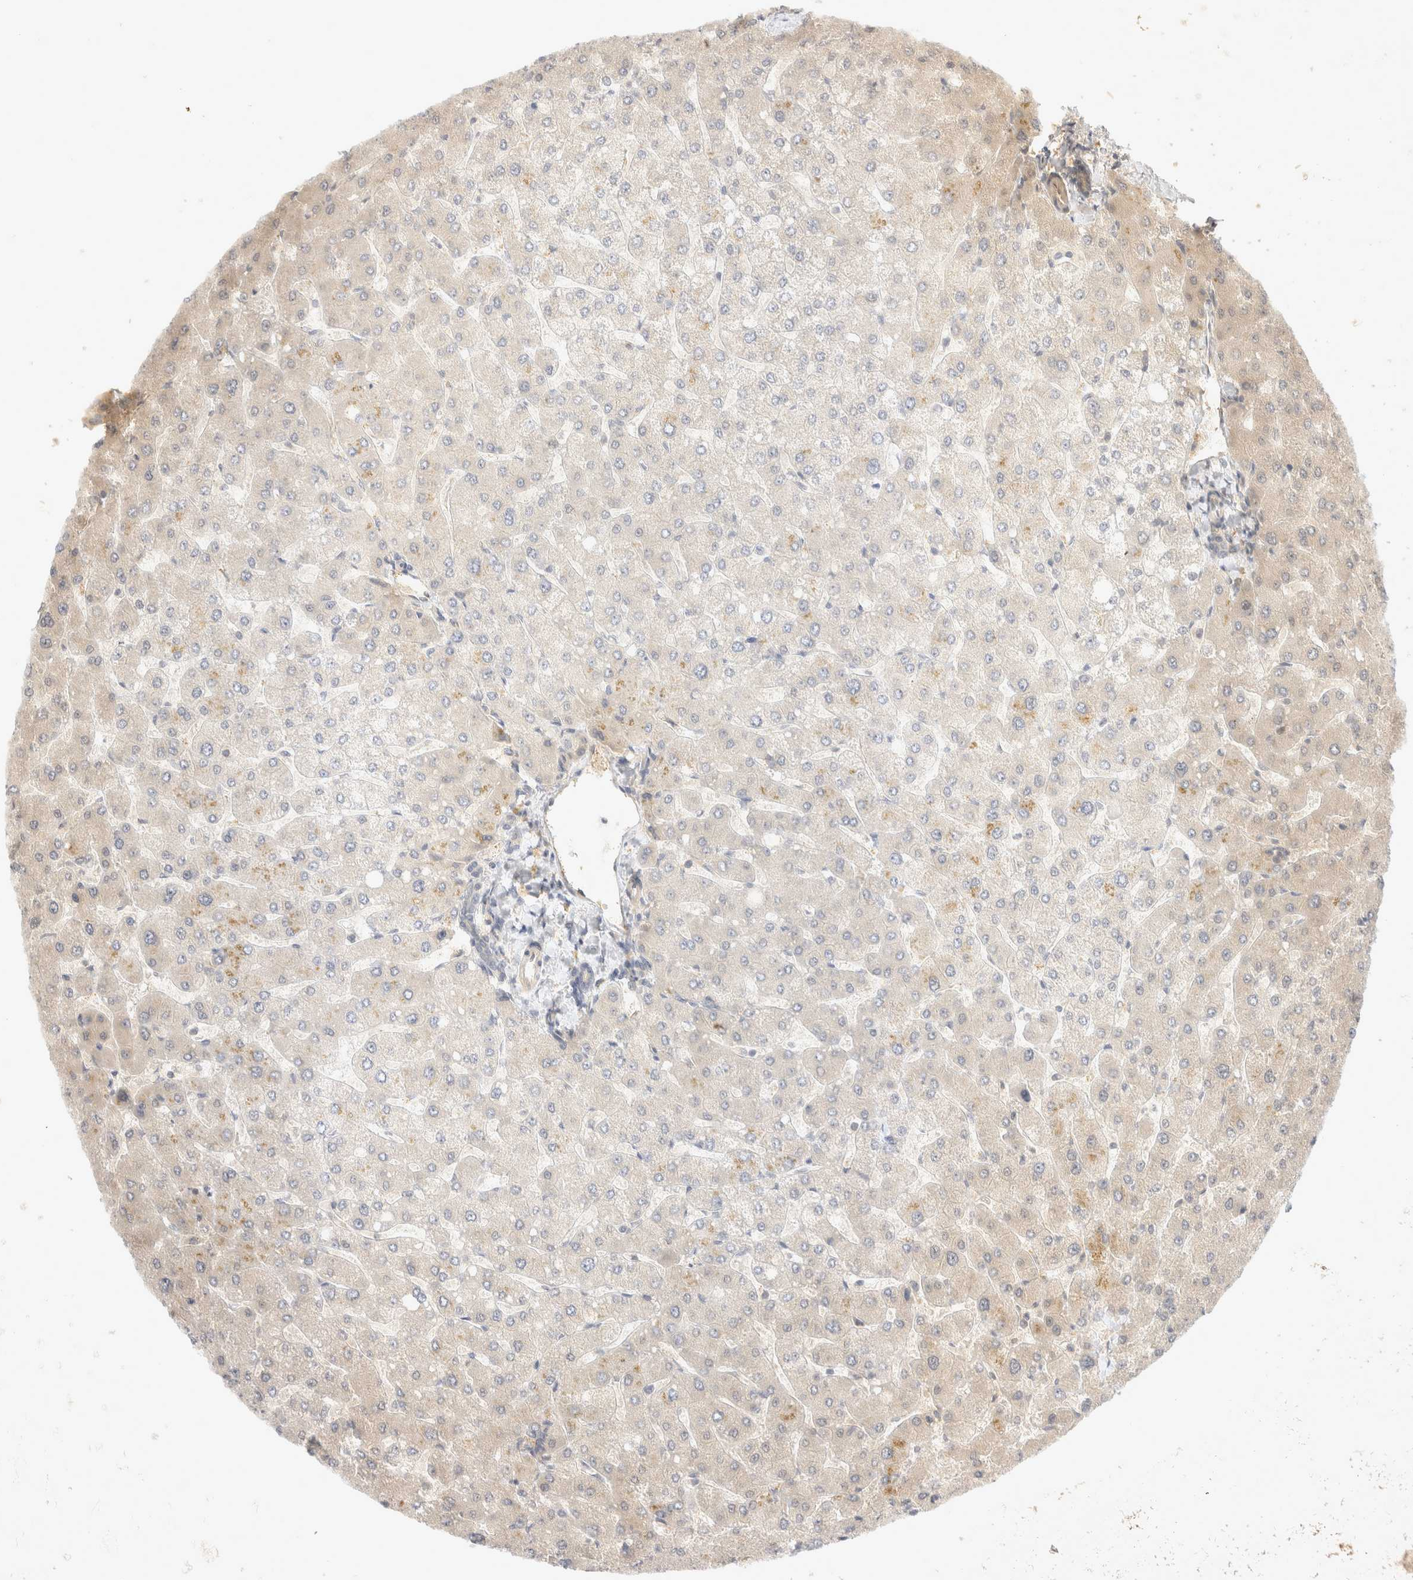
{"staining": {"intensity": "negative", "quantity": "none", "location": "none"}, "tissue": "liver", "cell_type": "Cholangiocytes", "image_type": "normal", "snomed": [{"axis": "morphology", "description": "Normal tissue, NOS"}, {"axis": "topography", "description": "Liver"}], "caption": "This is a histopathology image of immunohistochemistry (IHC) staining of normal liver, which shows no expression in cholangiocytes. (DAB immunohistochemistry visualized using brightfield microscopy, high magnification).", "gene": "EIF4G3", "patient": {"sex": "male", "age": 55}}